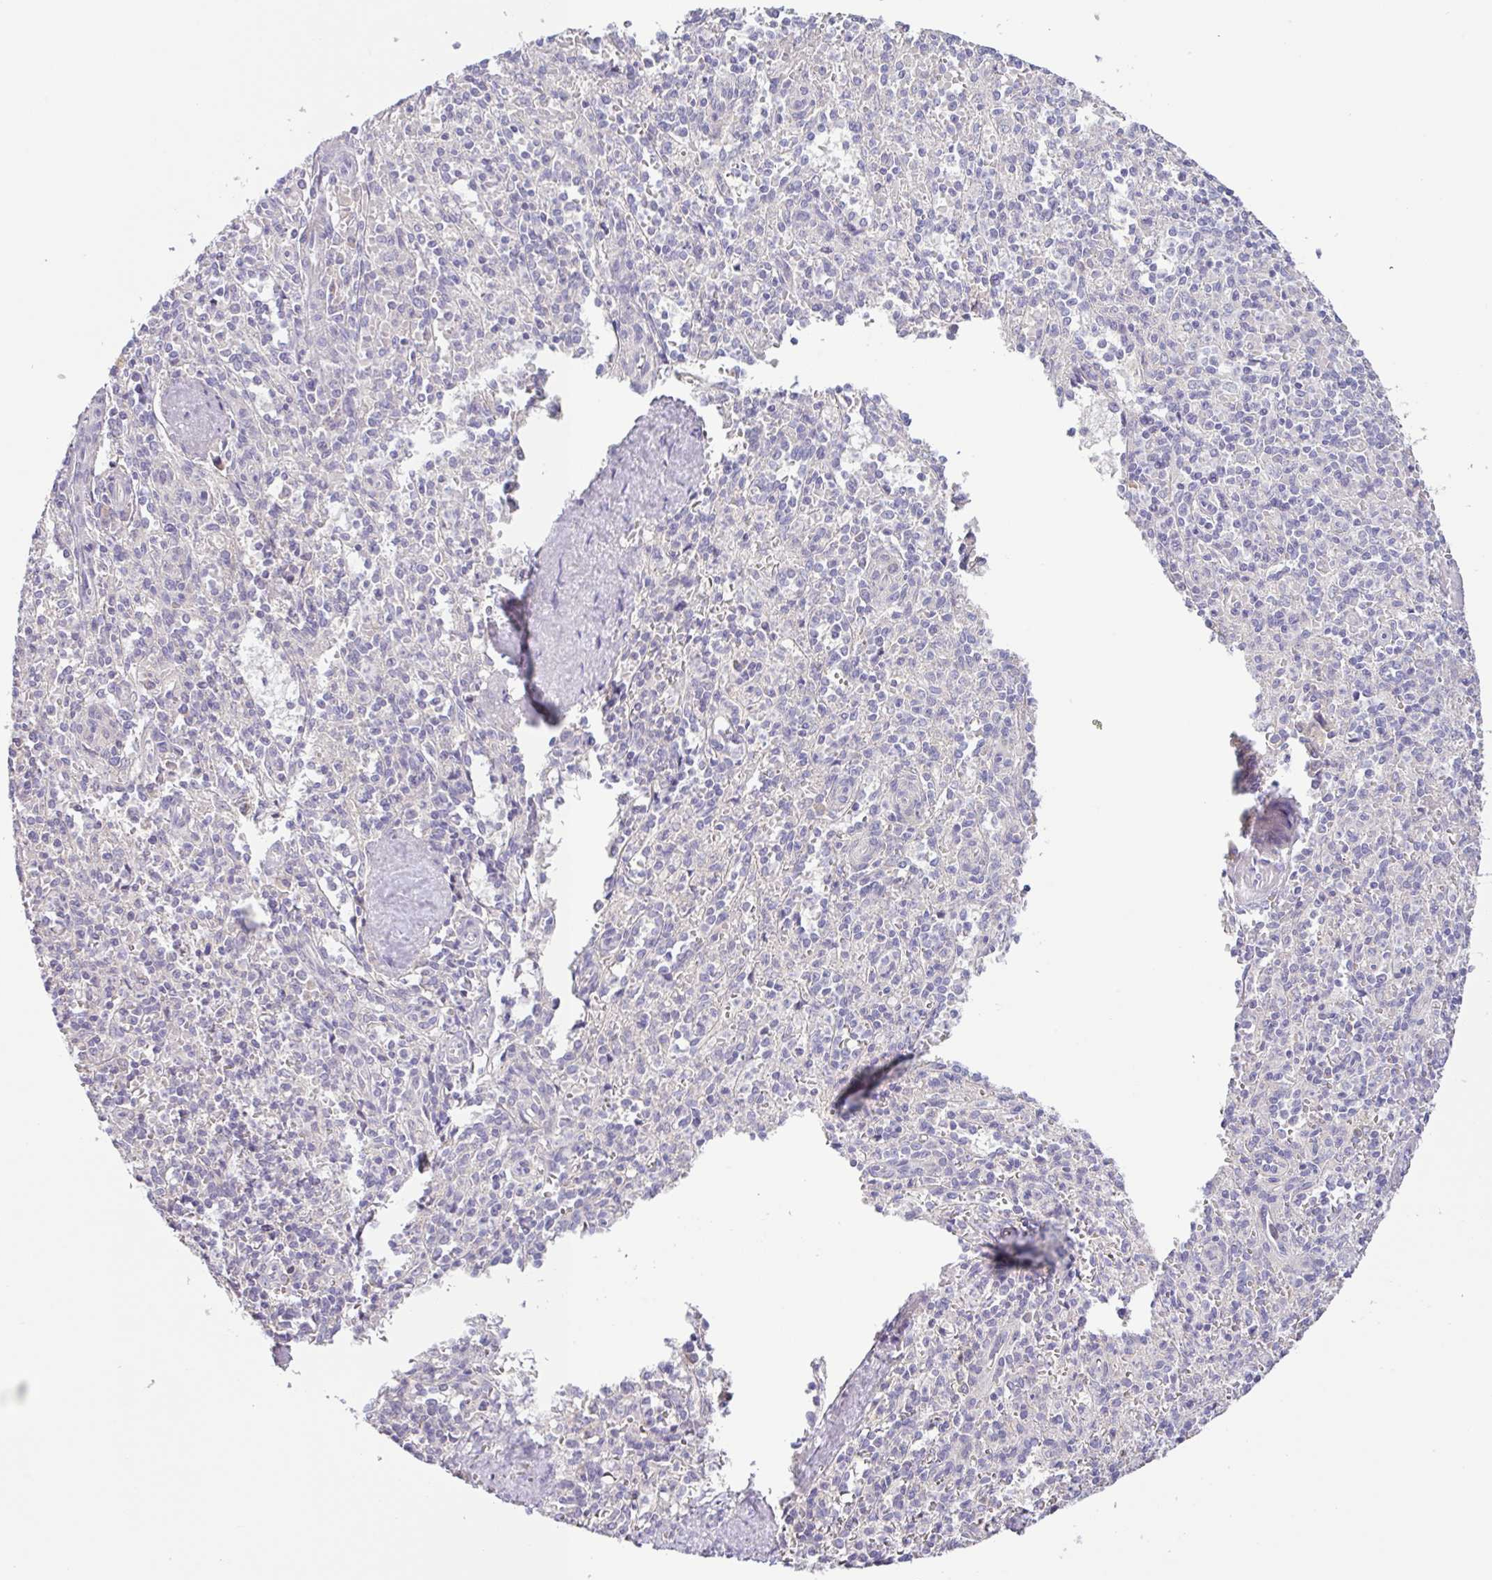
{"staining": {"intensity": "negative", "quantity": "none", "location": "none"}, "tissue": "spleen", "cell_type": "Cells in red pulp", "image_type": "normal", "snomed": [{"axis": "morphology", "description": "Normal tissue, NOS"}, {"axis": "topography", "description": "Spleen"}], "caption": "Cells in red pulp show no significant expression in benign spleen. The staining is performed using DAB brown chromogen with nuclei counter-stained in using hematoxylin.", "gene": "SFTPB", "patient": {"sex": "female", "age": 70}}